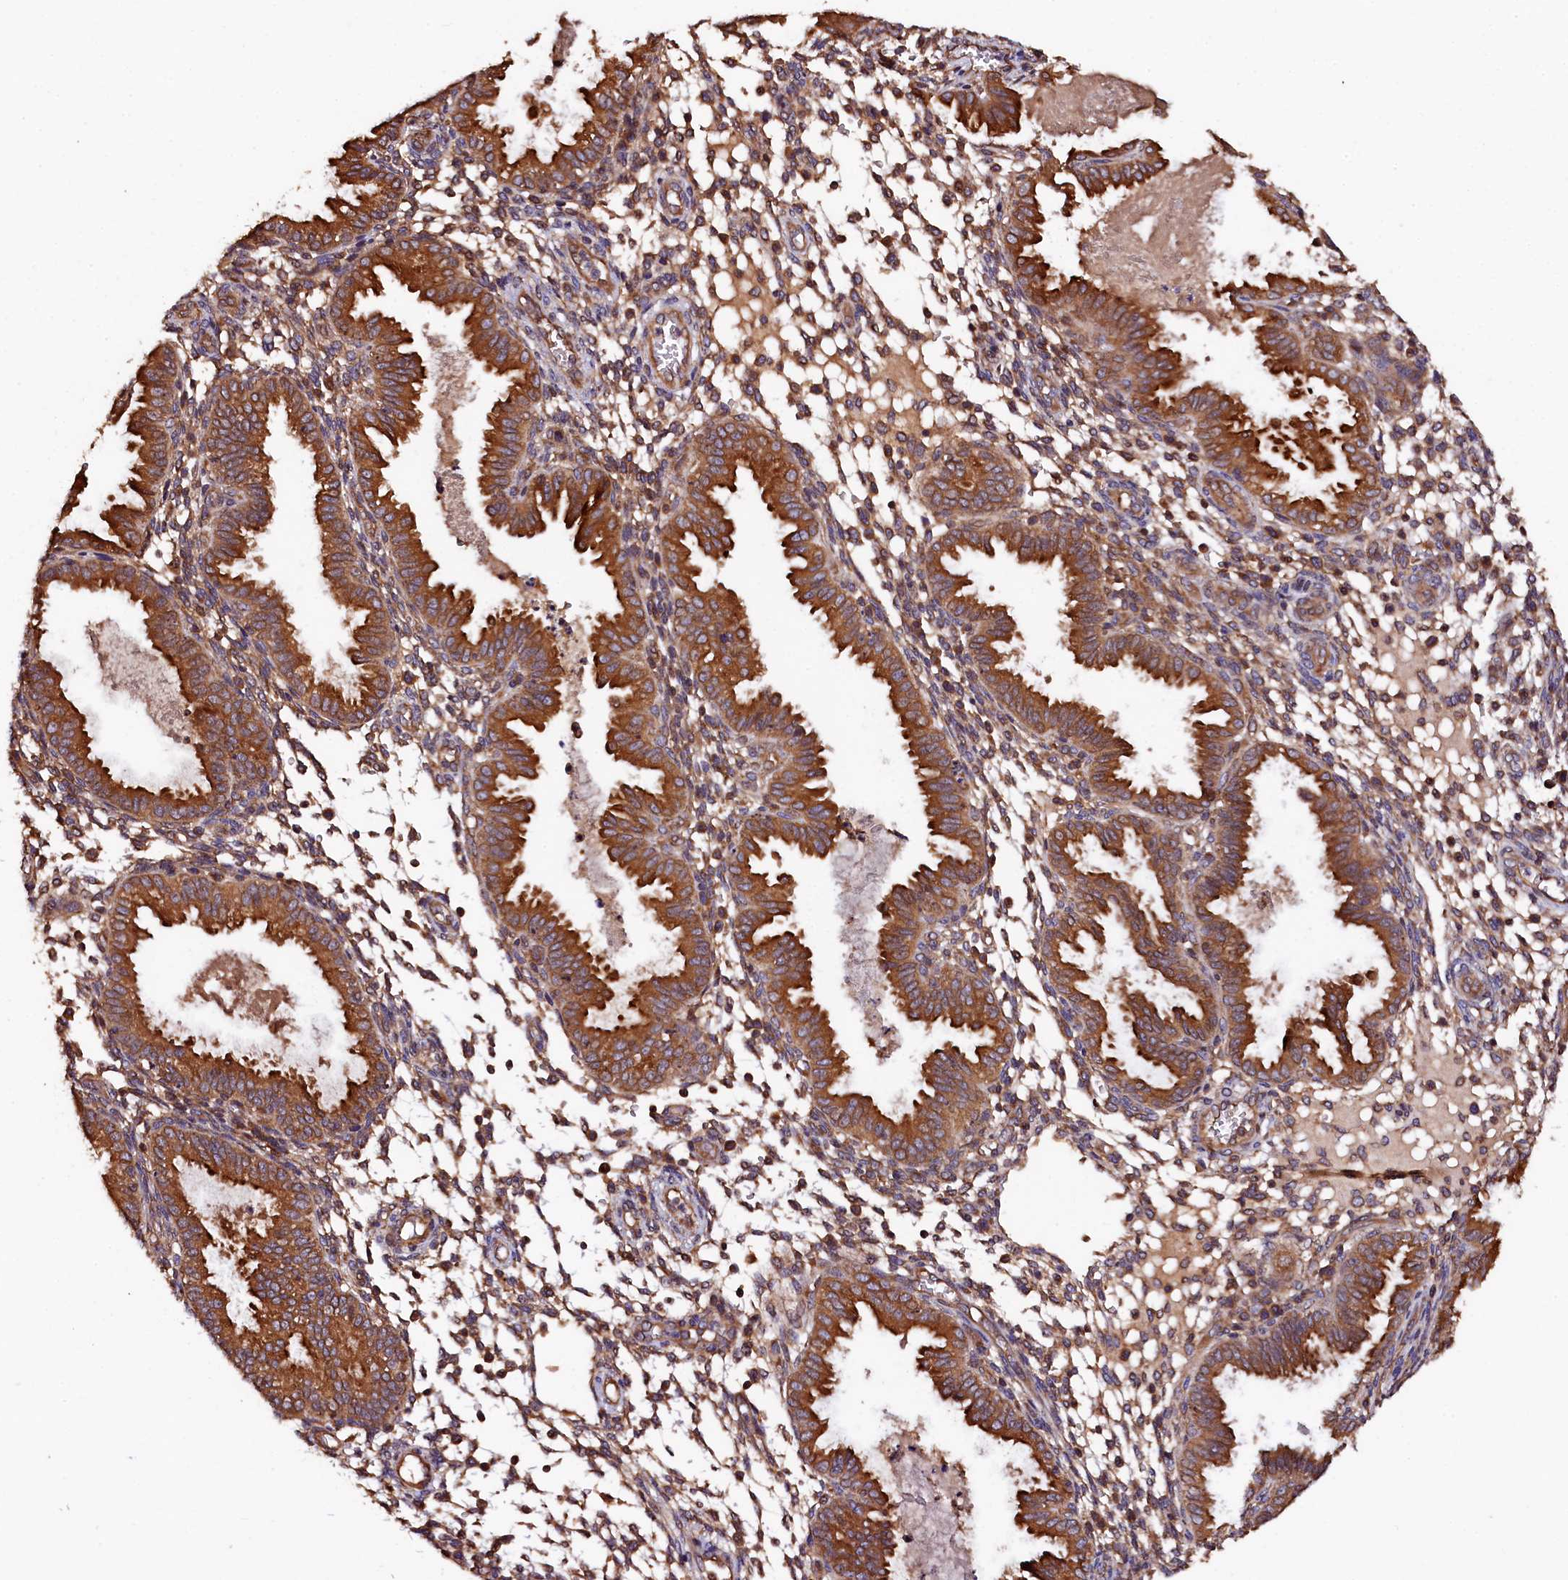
{"staining": {"intensity": "moderate", "quantity": "25%-75%", "location": "cytoplasmic/membranous"}, "tissue": "endometrium", "cell_type": "Cells in endometrial stroma", "image_type": "normal", "snomed": [{"axis": "morphology", "description": "Normal tissue, NOS"}, {"axis": "topography", "description": "Endometrium"}], "caption": "The histopathology image reveals a brown stain indicating the presence of a protein in the cytoplasmic/membranous of cells in endometrial stroma in endometrium. The staining is performed using DAB brown chromogen to label protein expression. The nuclei are counter-stained blue using hematoxylin.", "gene": "KLC2", "patient": {"sex": "female", "age": 33}}